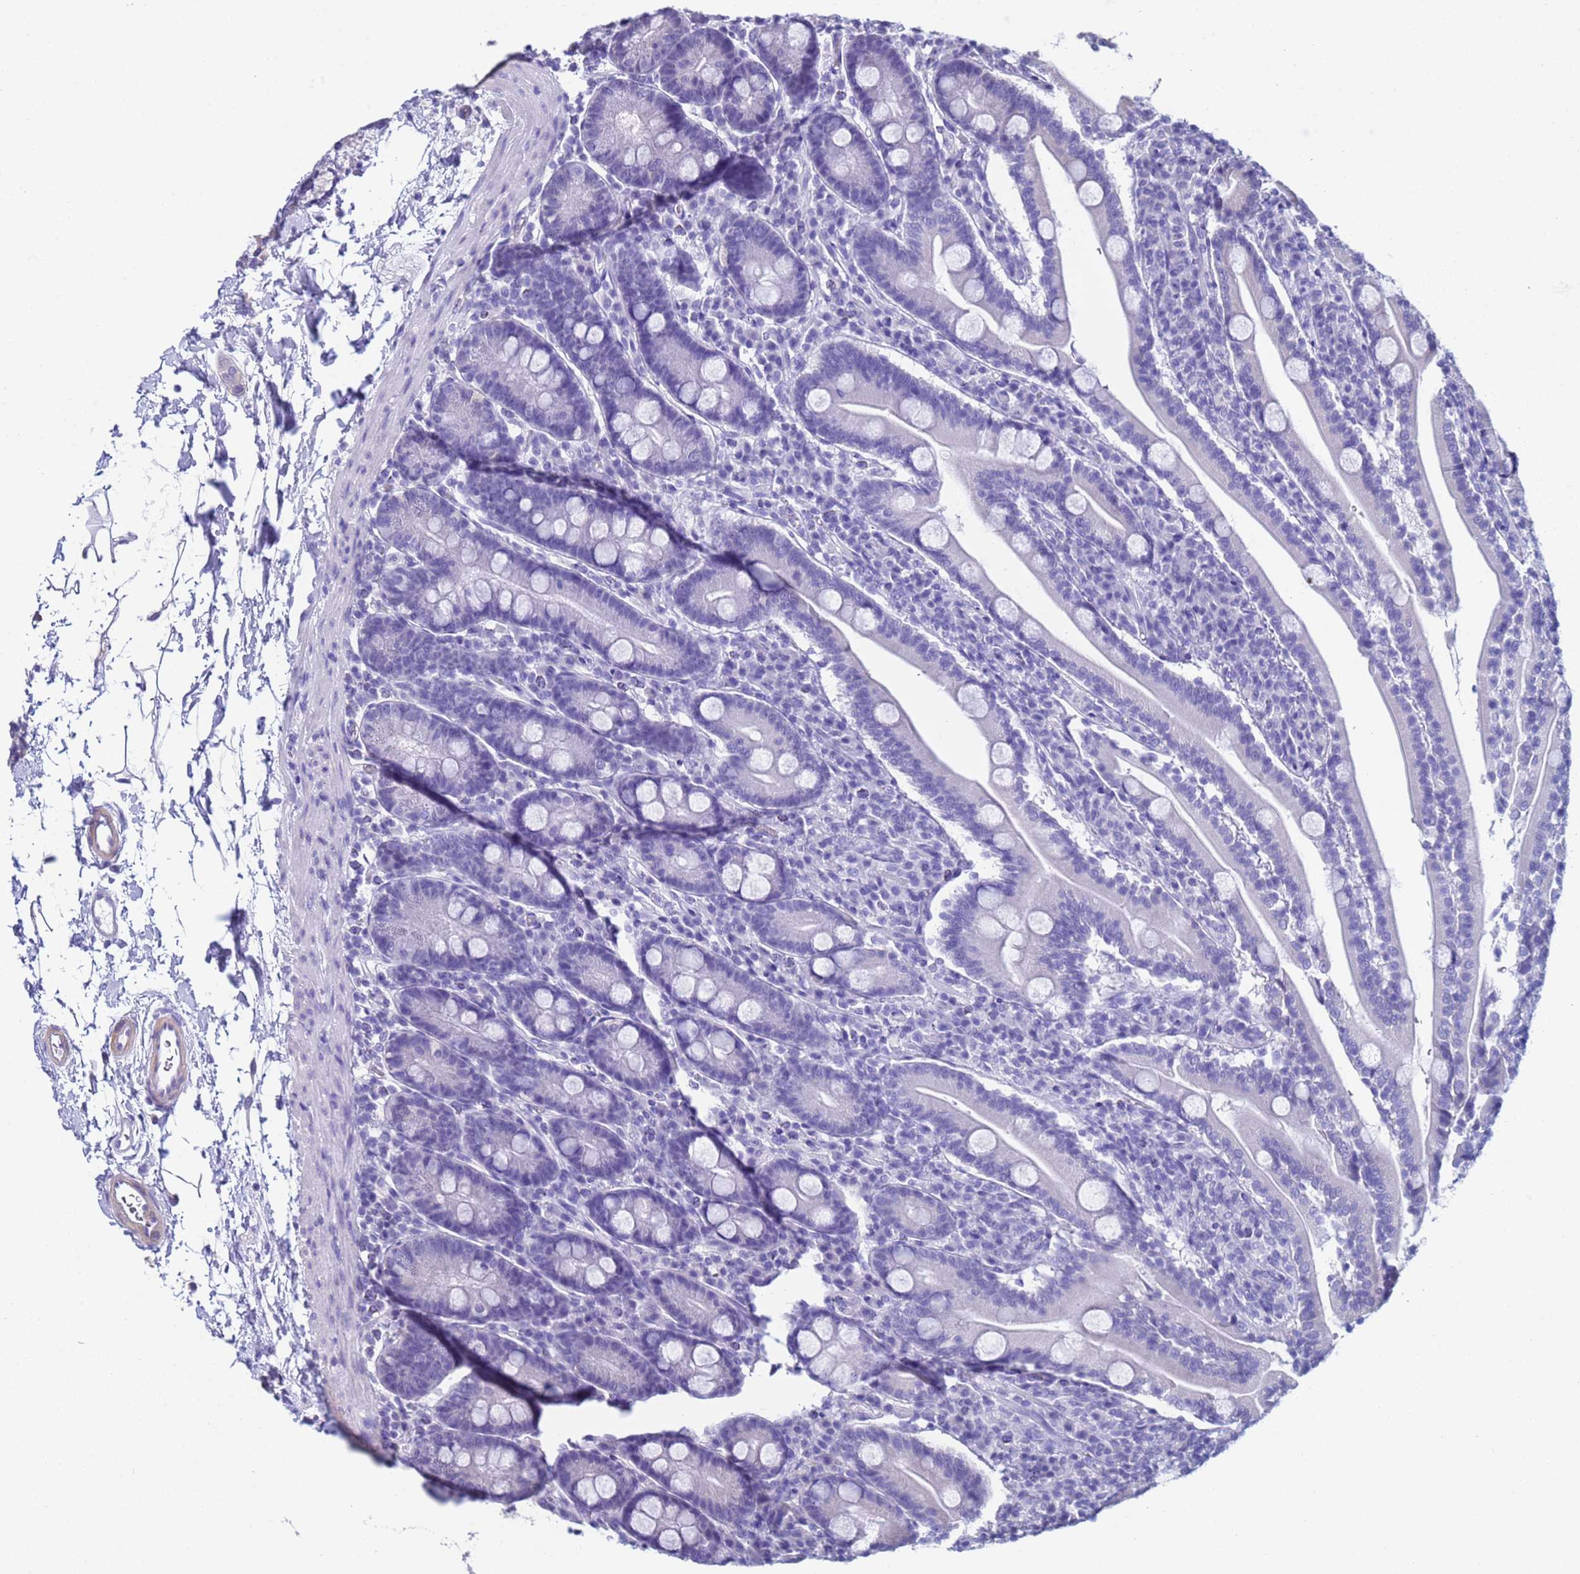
{"staining": {"intensity": "negative", "quantity": "none", "location": "none"}, "tissue": "duodenum", "cell_type": "Glandular cells", "image_type": "normal", "snomed": [{"axis": "morphology", "description": "Normal tissue, NOS"}, {"axis": "topography", "description": "Duodenum"}], "caption": "Immunohistochemistry of unremarkable duodenum exhibits no staining in glandular cells. The staining is performed using DAB (3,3'-diaminobenzidine) brown chromogen with nuclei counter-stained in using hematoxylin.", "gene": "CLHC1", "patient": {"sex": "male", "age": 35}}